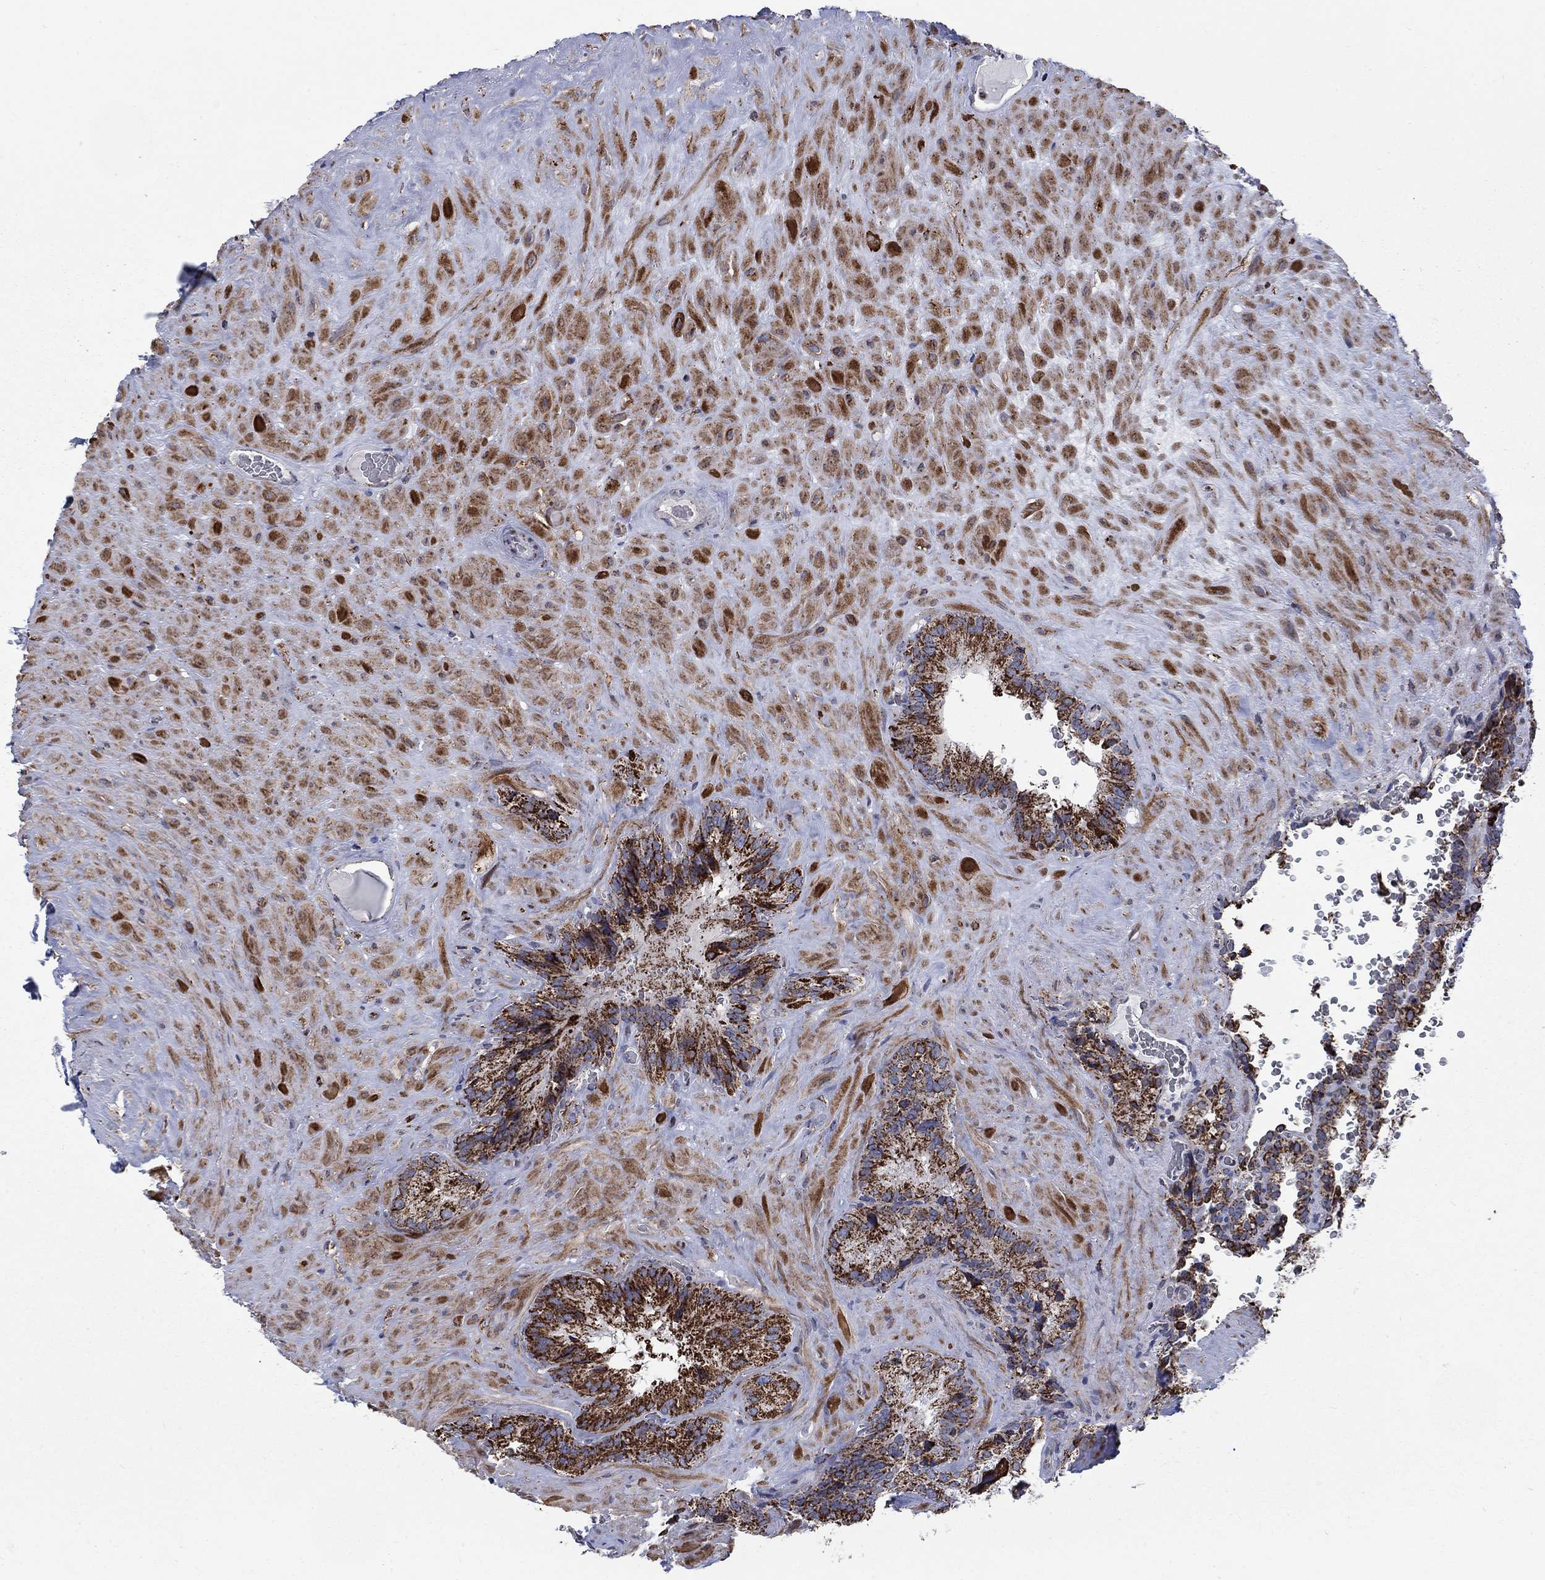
{"staining": {"intensity": "strong", "quantity": ">75%", "location": "cytoplasmic/membranous"}, "tissue": "seminal vesicle", "cell_type": "Glandular cells", "image_type": "normal", "snomed": [{"axis": "morphology", "description": "Normal tissue, NOS"}, {"axis": "topography", "description": "Seminal veicle"}], "caption": "The histopathology image reveals staining of normal seminal vesicle, revealing strong cytoplasmic/membranous protein positivity (brown color) within glandular cells.", "gene": "MOAP1", "patient": {"sex": "male", "age": 72}}